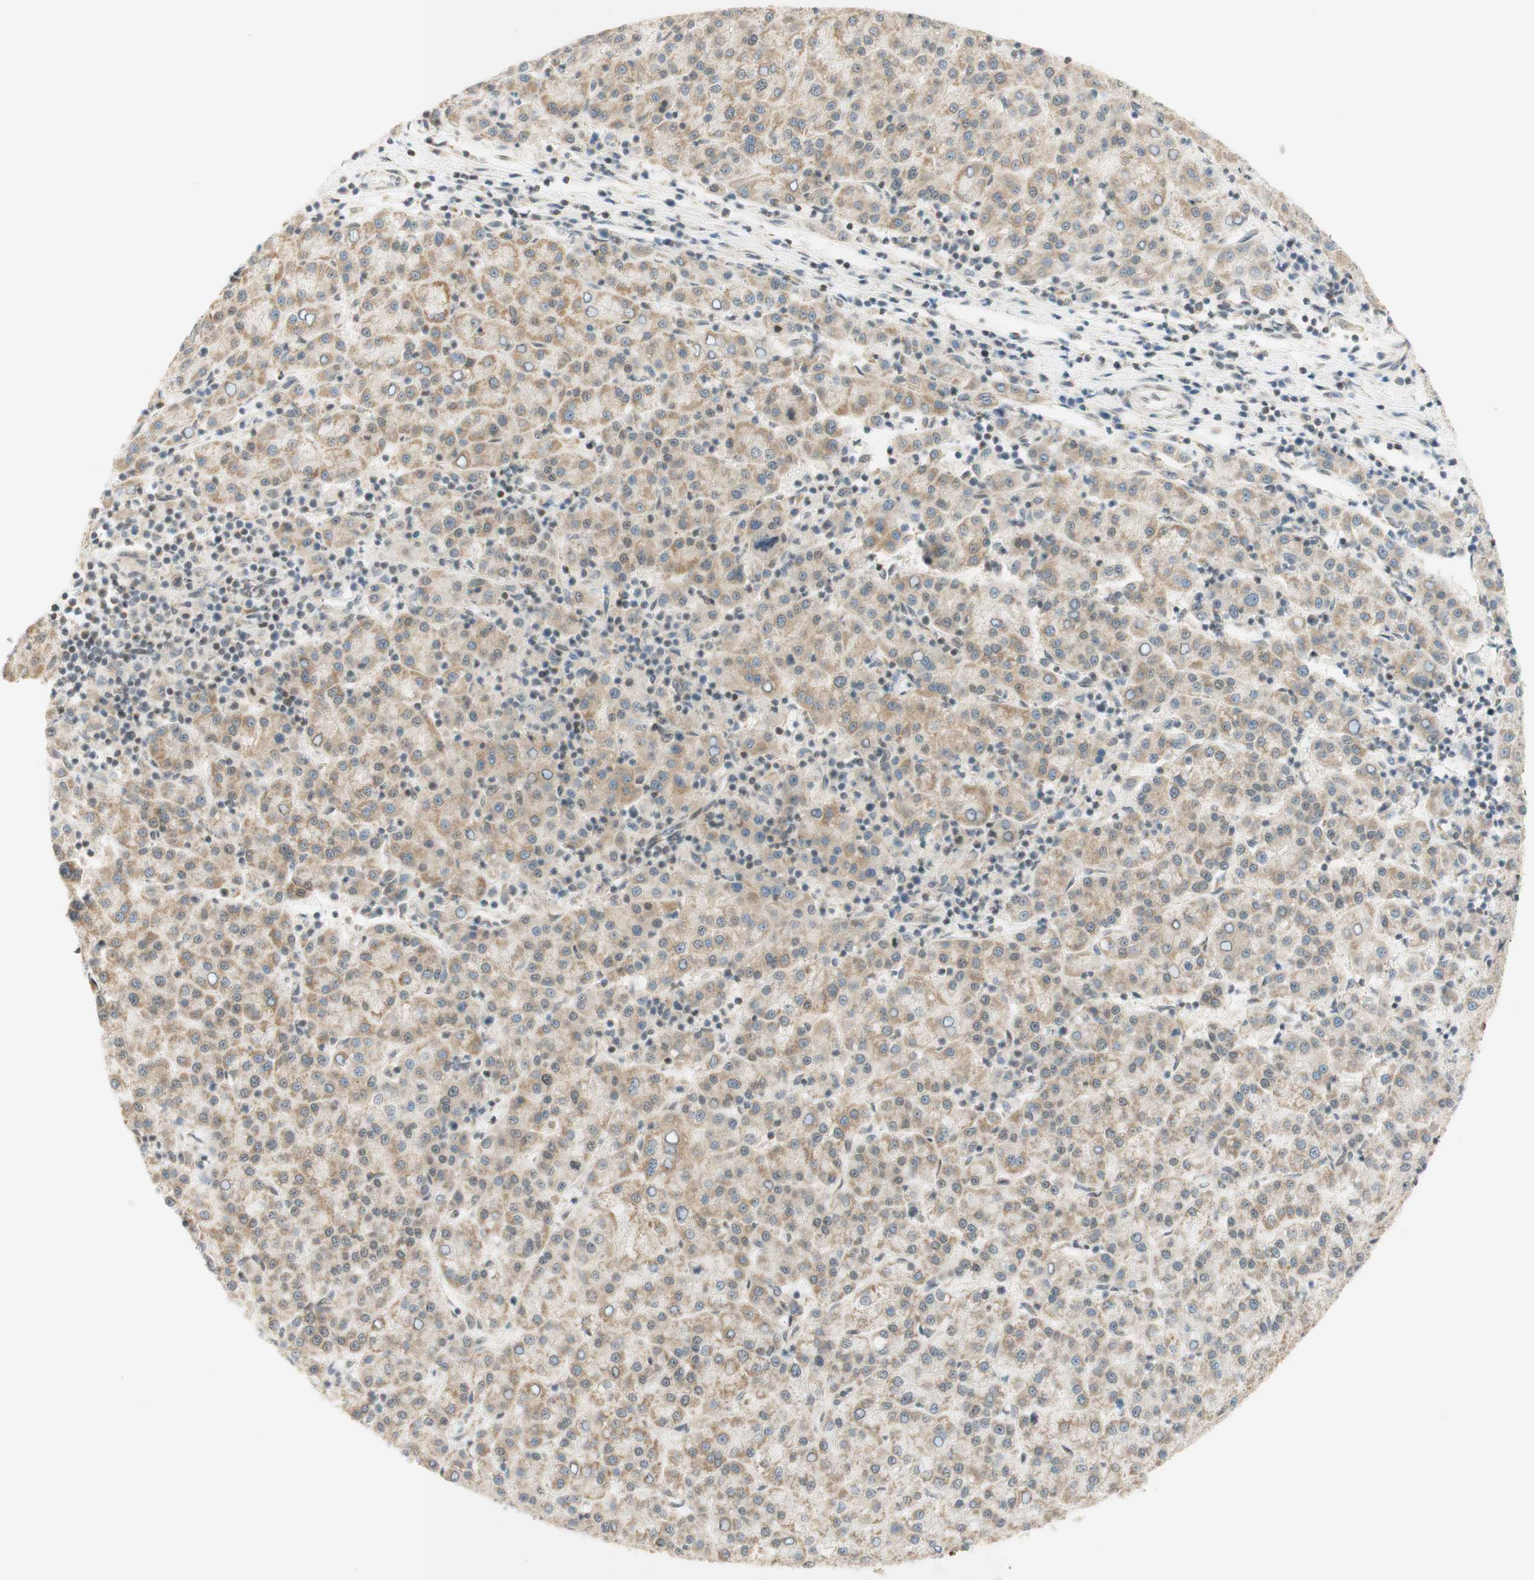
{"staining": {"intensity": "weak", "quantity": ">75%", "location": "cytoplasmic/membranous"}, "tissue": "liver cancer", "cell_type": "Tumor cells", "image_type": "cancer", "snomed": [{"axis": "morphology", "description": "Carcinoma, Hepatocellular, NOS"}, {"axis": "topography", "description": "Liver"}], "caption": "Liver cancer stained with a brown dye demonstrates weak cytoplasmic/membranous positive expression in approximately >75% of tumor cells.", "gene": "ZNF782", "patient": {"sex": "female", "age": 58}}